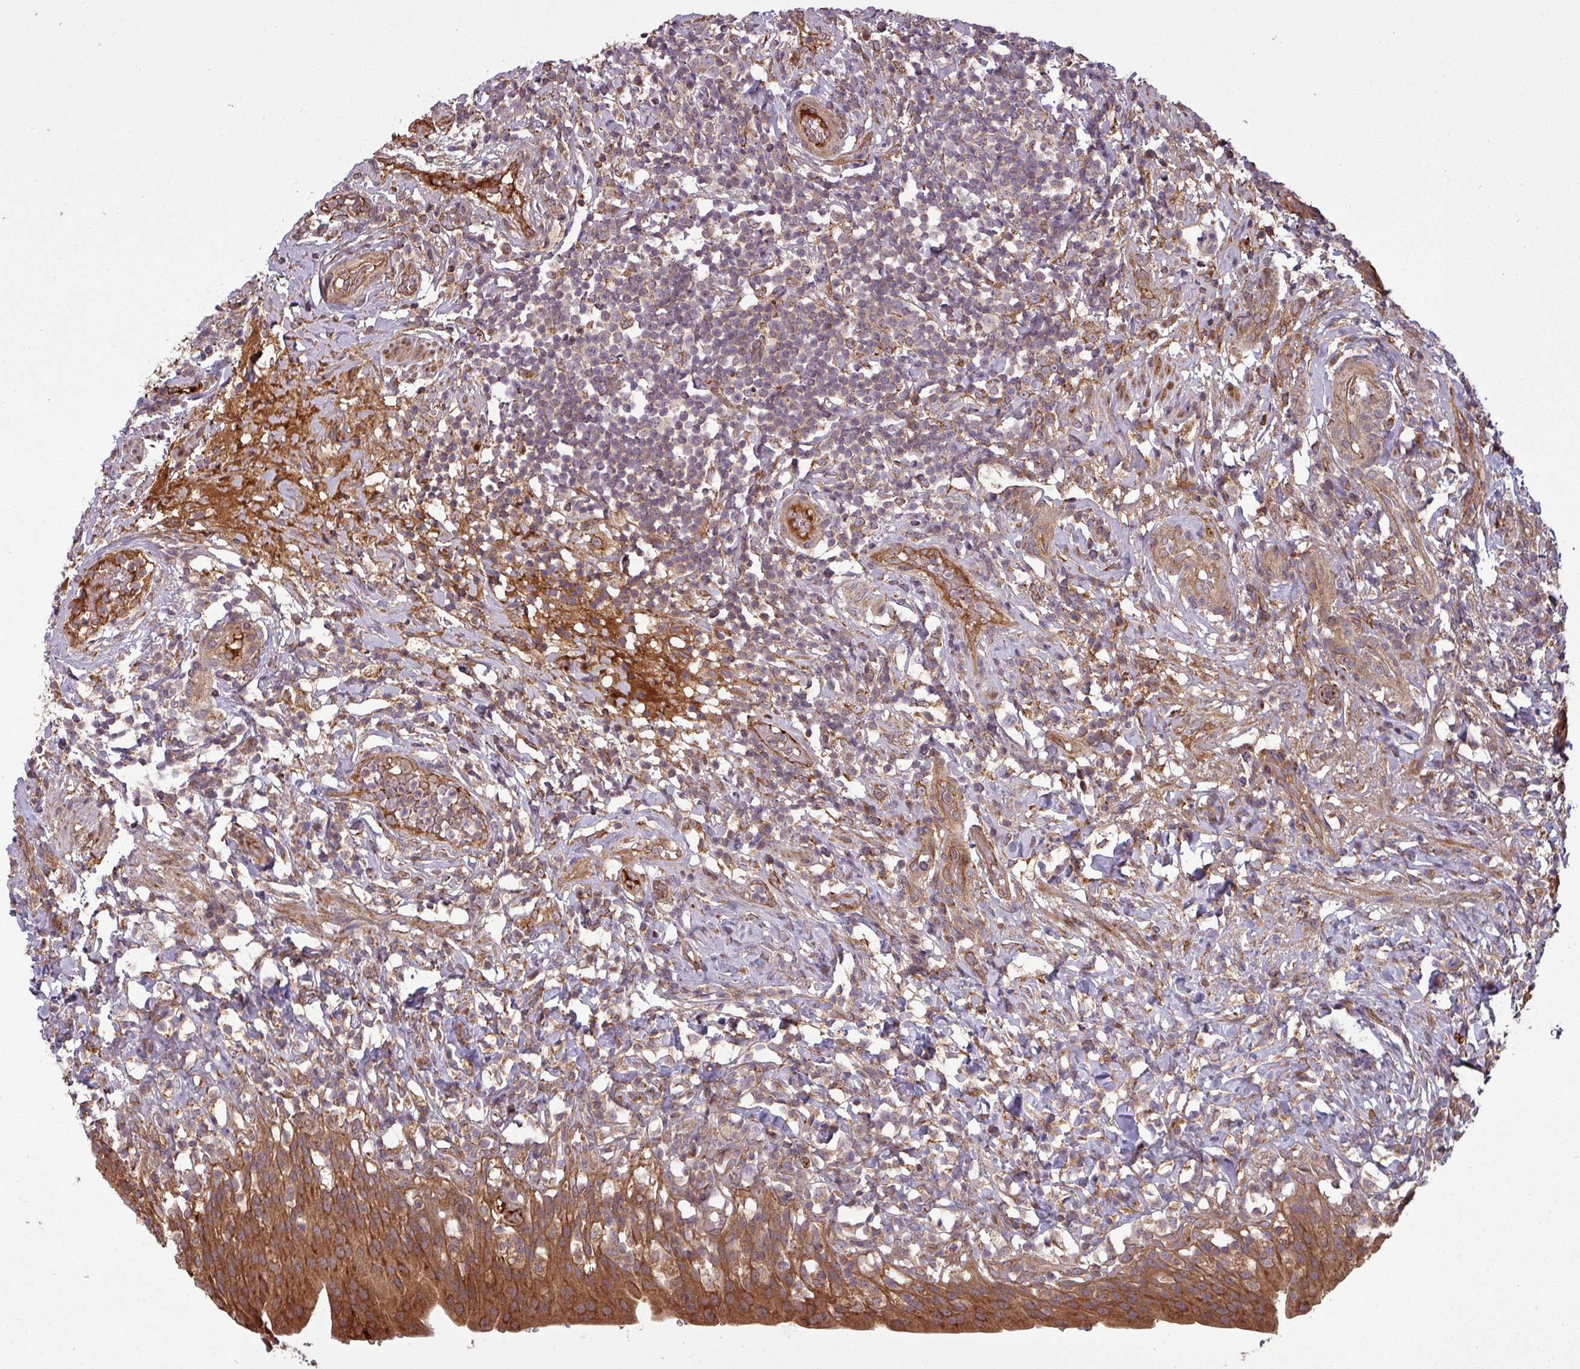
{"staining": {"intensity": "strong", "quantity": ">75%", "location": "cytoplasmic/membranous"}, "tissue": "urinary bladder", "cell_type": "Urothelial cells", "image_type": "normal", "snomed": [{"axis": "morphology", "description": "Normal tissue, NOS"}, {"axis": "morphology", "description": "Inflammation, NOS"}, {"axis": "topography", "description": "Urinary bladder"}], "caption": "Urothelial cells show high levels of strong cytoplasmic/membranous expression in about >75% of cells in normal urinary bladder.", "gene": "SNRNP25", "patient": {"sex": "male", "age": 64}}